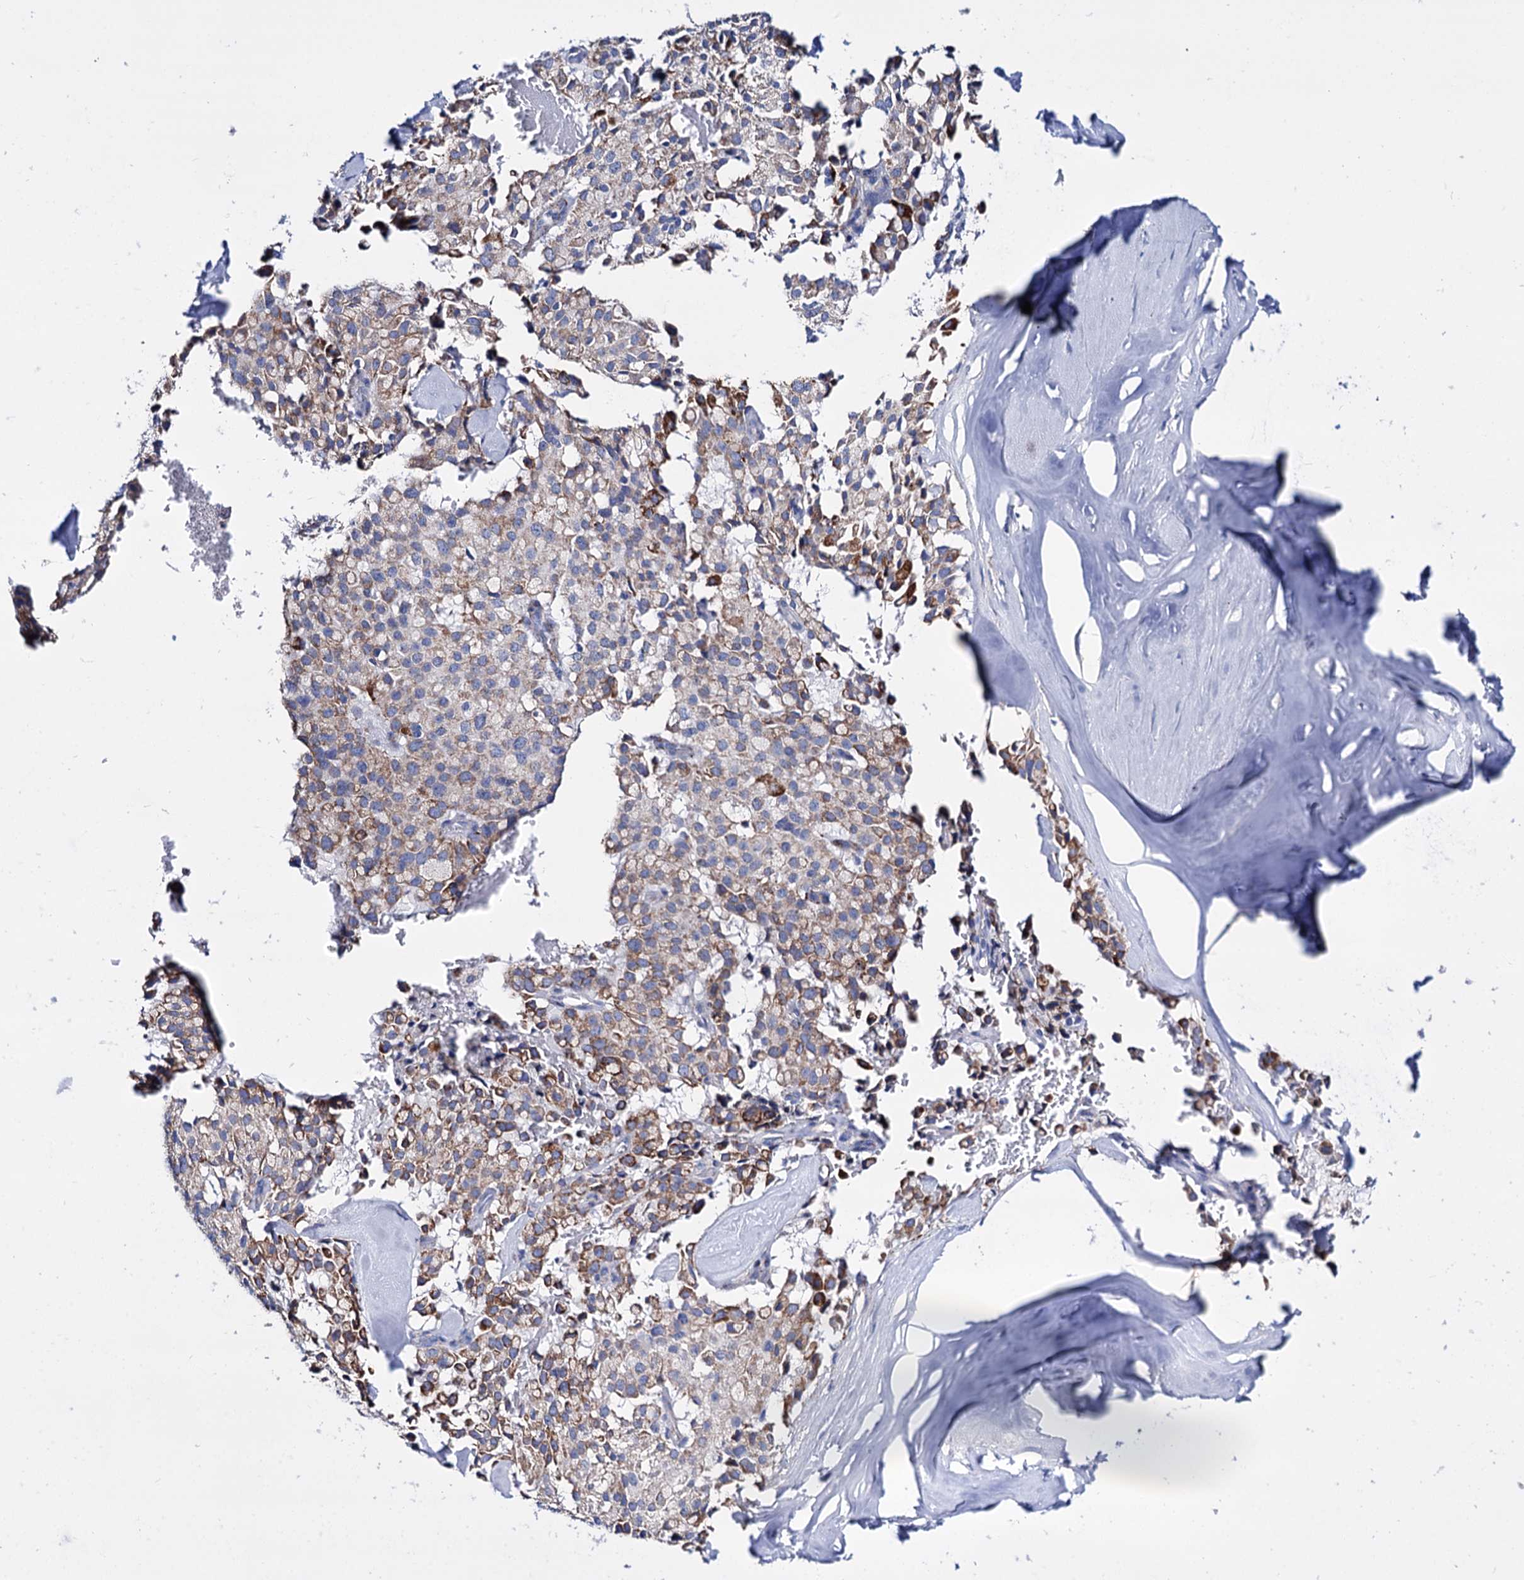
{"staining": {"intensity": "moderate", "quantity": "<25%", "location": "cytoplasmic/membranous"}, "tissue": "pancreatic cancer", "cell_type": "Tumor cells", "image_type": "cancer", "snomed": [{"axis": "morphology", "description": "Adenocarcinoma, NOS"}, {"axis": "topography", "description": "Pancreas"}], "caption": "Pancreatic adenocarcinoma stained with DAB (3,3'-diaminobenzidine) immunohistochemistry (IHC) exhibits low levels of moderate cytoplasmic/membranous staining in about <25% of tumor cells.", "gene": "UBASH3B", "patient": {"sex": "male", "age": 65}}